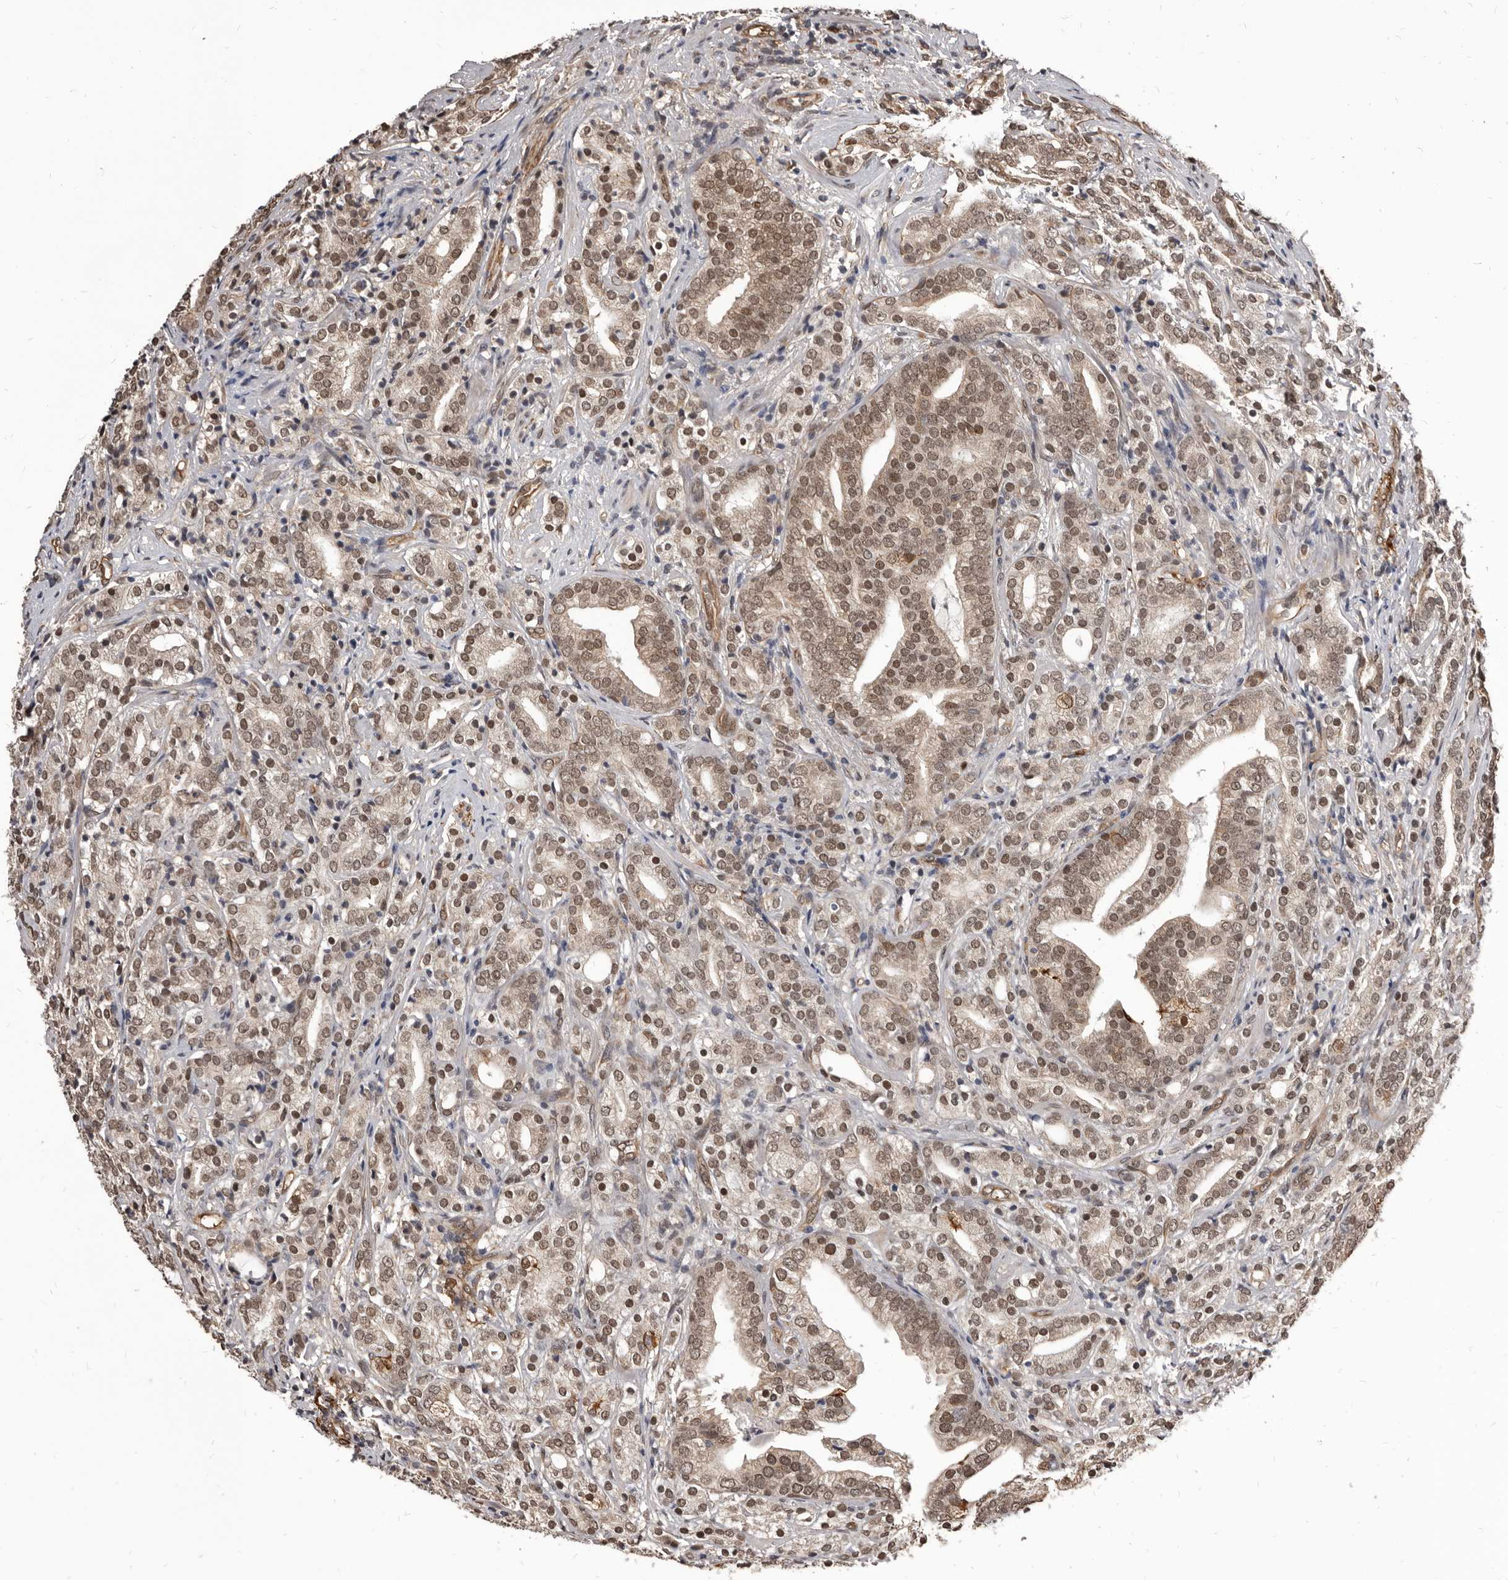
{"staining": {"intensity": "moderate", "quantity": ">75%", "location": "cytoplasmic/membranous,nuclear"}, "tissue": "prostate cancer", "cell_type": "Tumor cells", "image_type": "cancer", "snomed": [{"axis": "morphology", "description": "Adenocarcinoma, High grade"}, {"axis": "topography", "description": "Prostate"}], "caption": "This histopathology image demonstrates prostate cancer stained with immunohistochemistry to label a protein in brown. The cytoplasmic/membranous and nuclear of tumor cells show moderate positivity for the protein. Nuclei are counter-stained blue.", "gene": "ADAMTS20", "patient": {"sex": "male", "age": 57}}